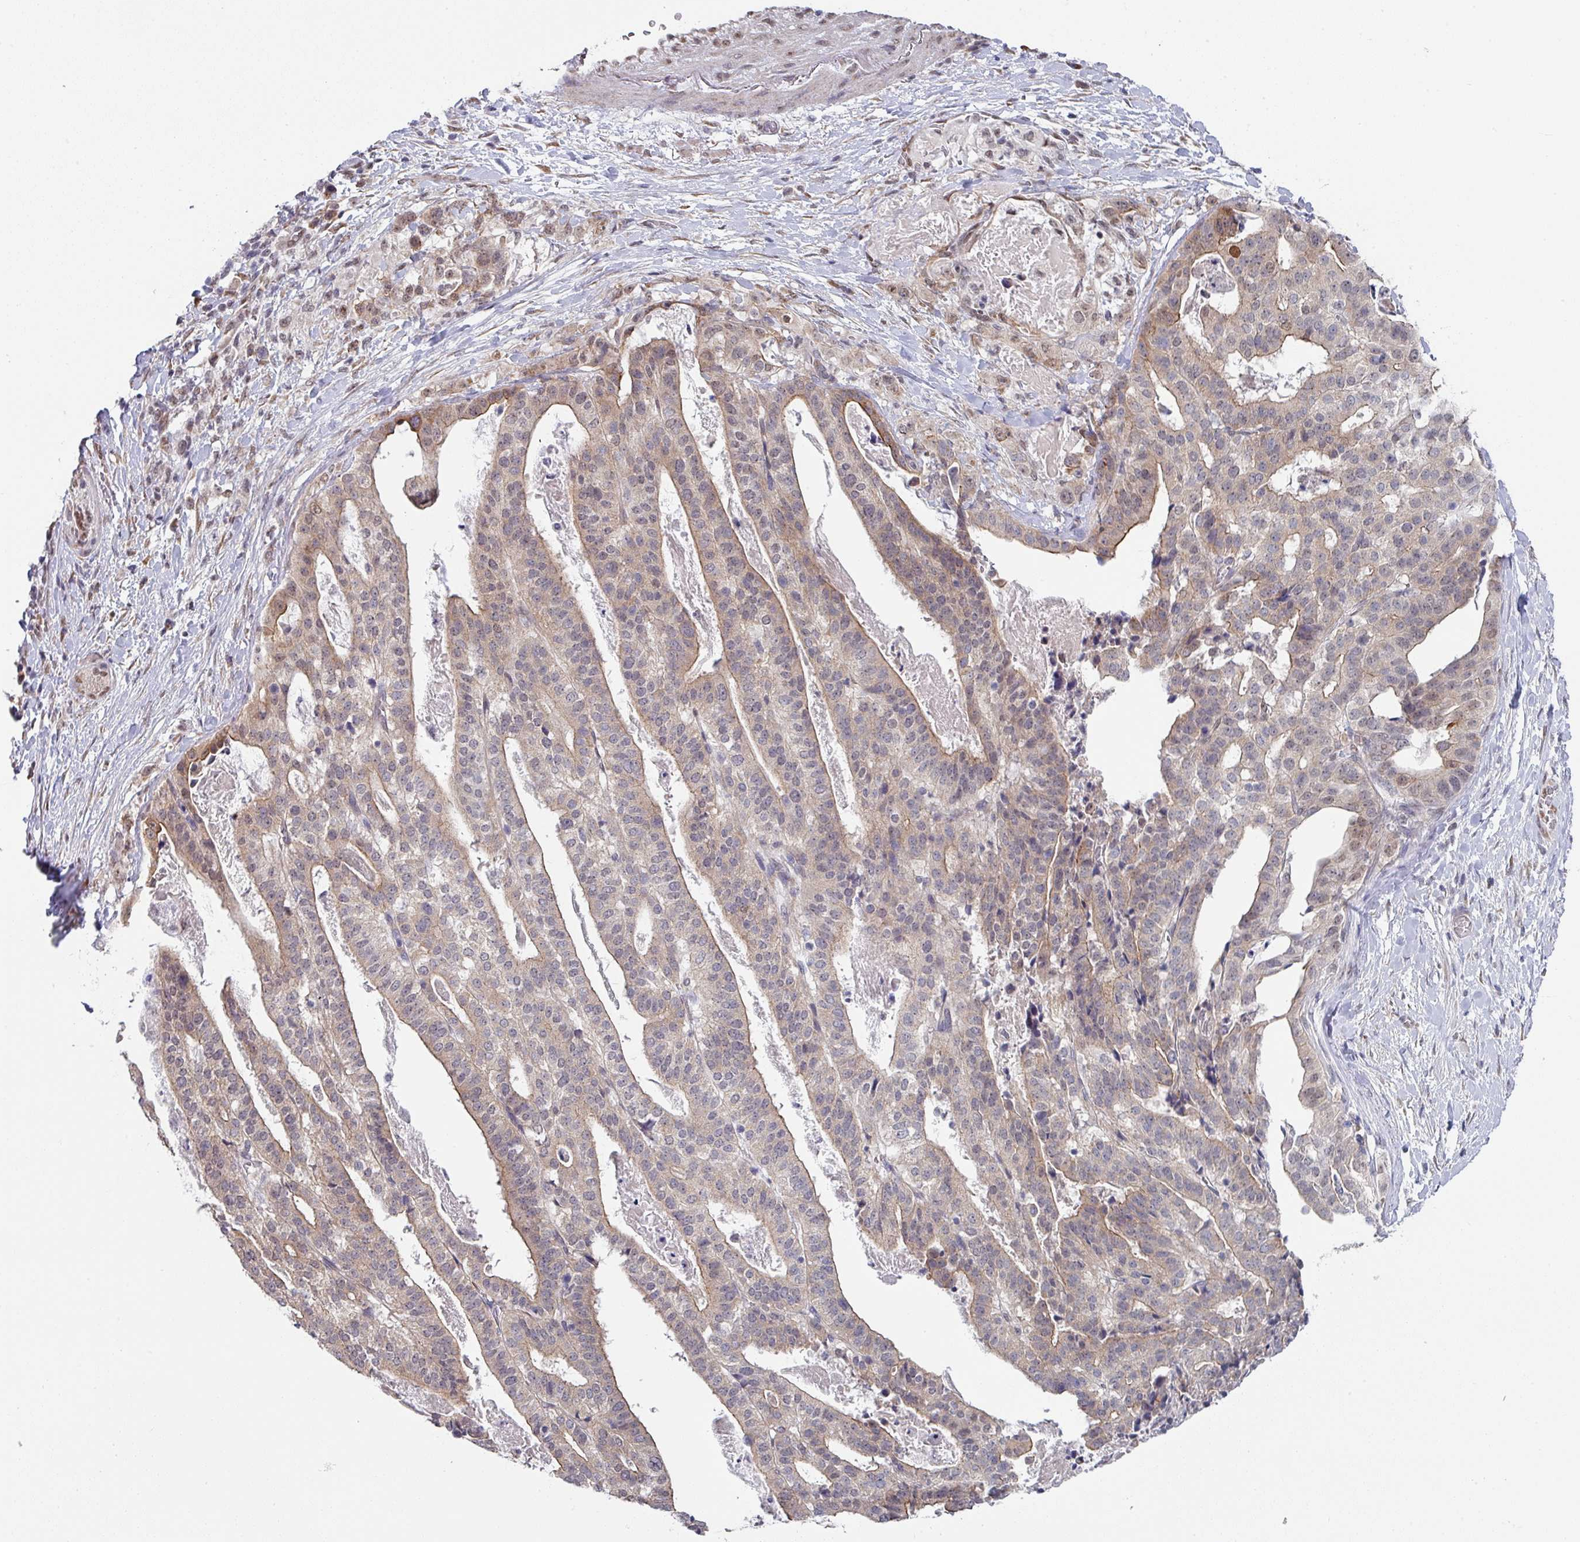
{"staining": {"intensity": "moderate", "quantity": "25%-75%", "location": "cytoplasmic/membranous"}, "tissue": "stomach cancer", "cell_type": "Tumor cells", "image_type": "cancer", "snomed": [{"axis": "morphology", "description": "Adenocarcinoma, NOS"}, {"axis": "topography", "description": "Stomach"}], "caption": "Tumor cells reveal medium levels of moderate cytoplasmic/membranous positivity in approximately 25%-75% of cells in stomach cancer (adenocarcinoma).", "gene": "TMED5", "patient": {"sex": "male", "age": 48}}